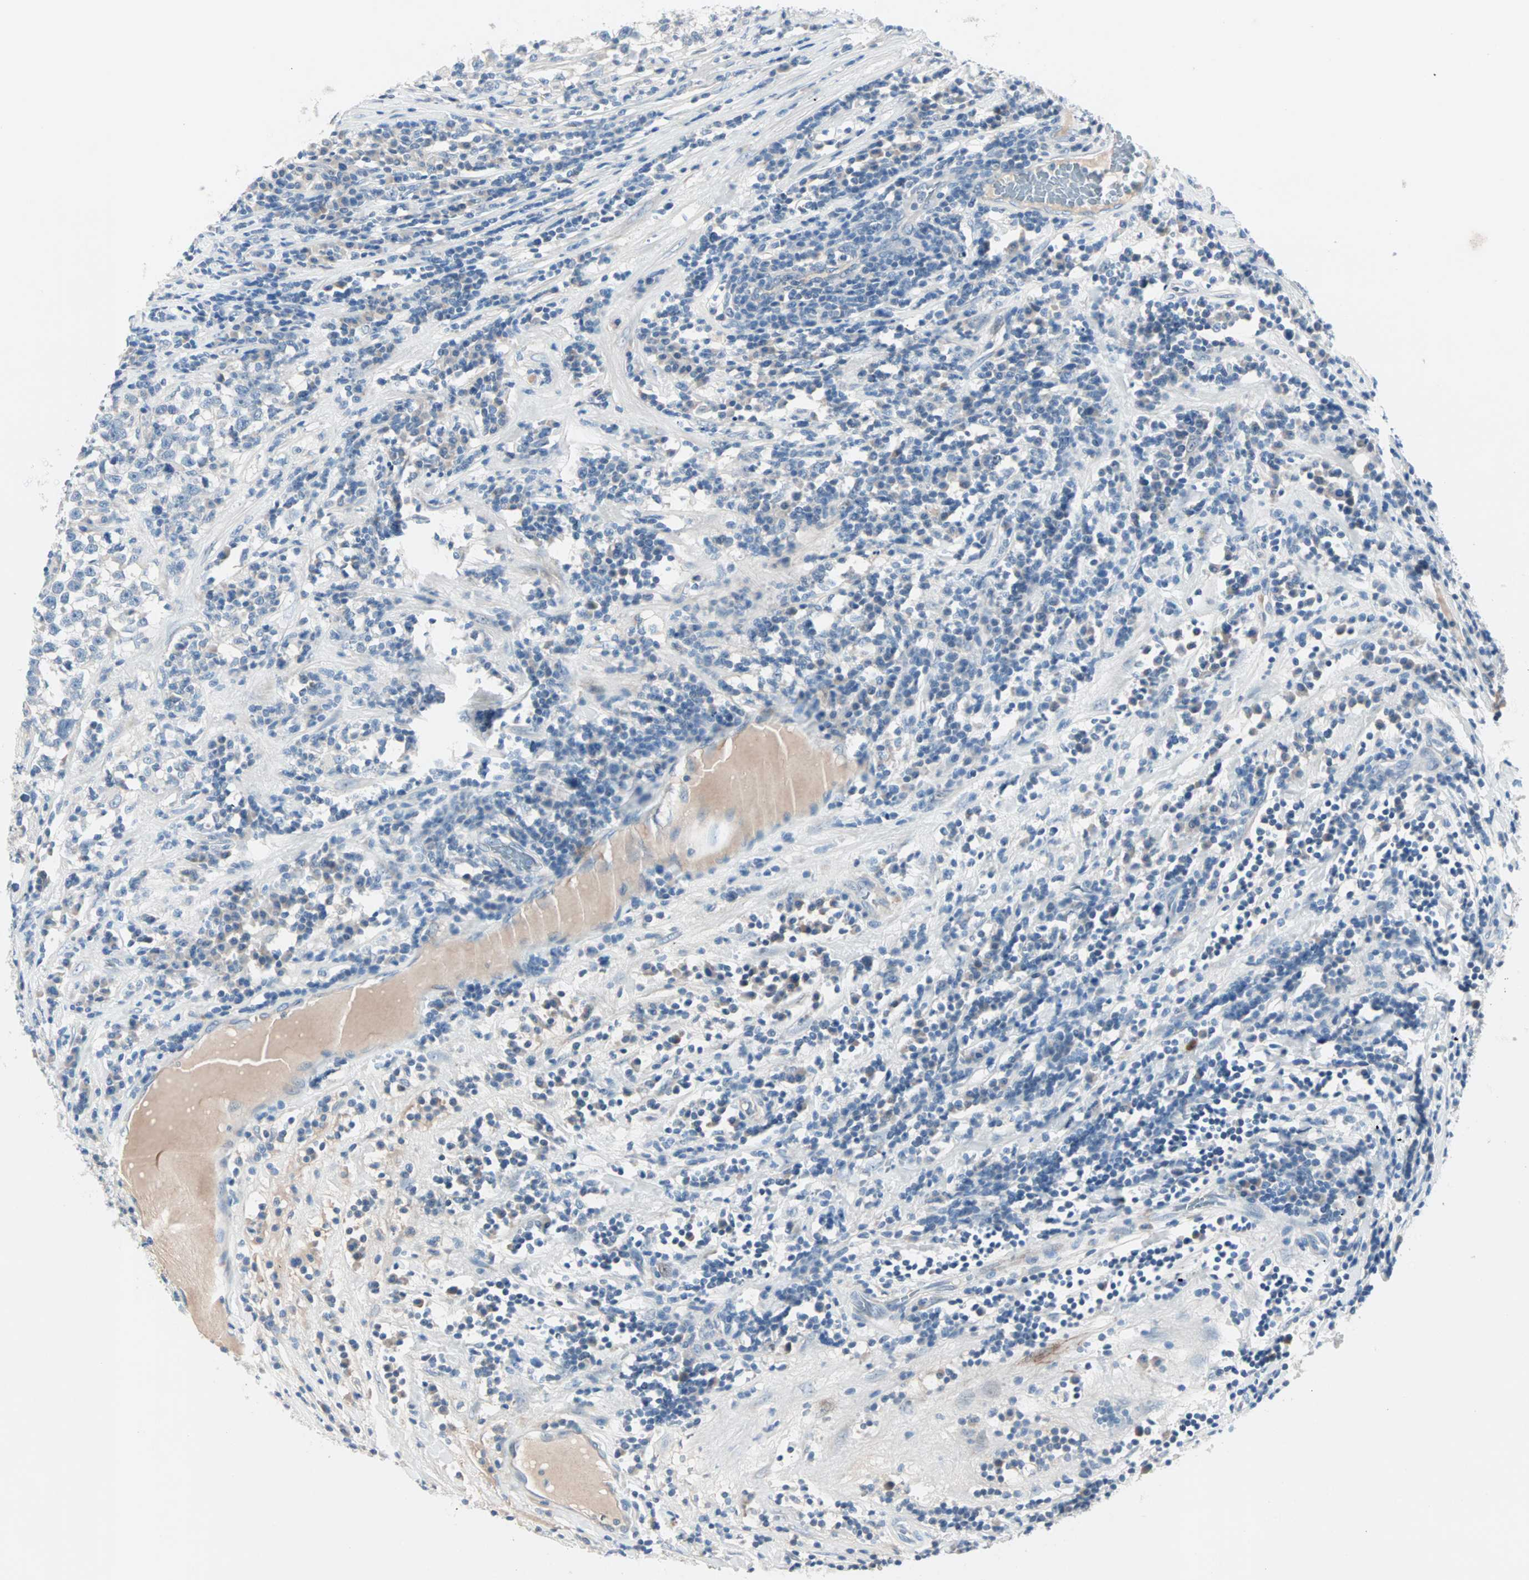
{"staining": {"intensity": "negative", "quantity": "none", "location": "none"}, "tissue": "testis cancer", "cell_type": "Tumor cells", "image_type": "cancer", "snomed": [{"axis": "morphology", "description": "Seminoma, NOS"}, {"axis": "topography", "description": "Testis"}], "caption": "Photomicrograph shows no significant protein expression in tumor cells of seminoma (testis).", "gene": "NEFH", "patient": {"sex": "male", "age": 43}}